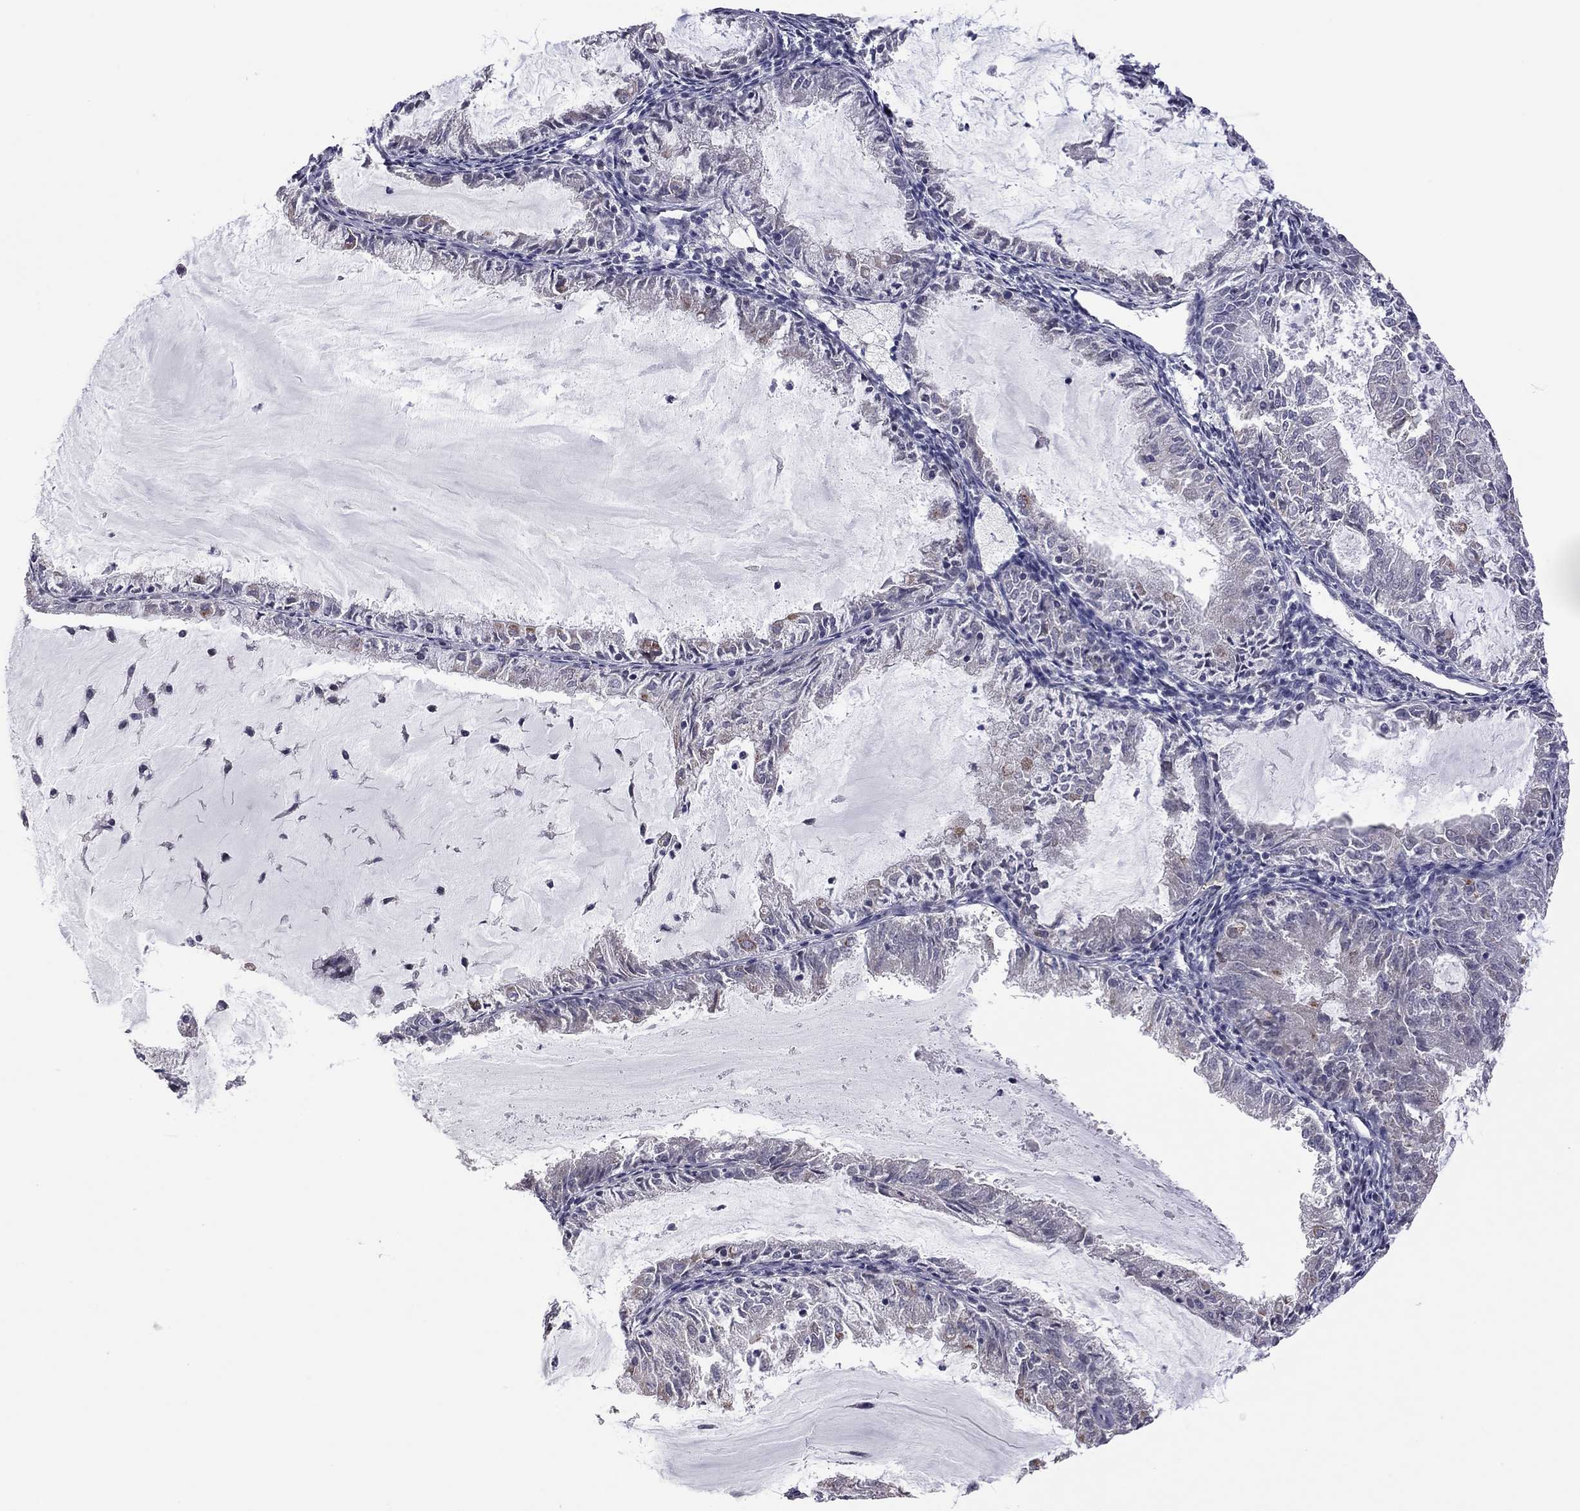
{"staining": {"intensity": "moderate", "quantity": "<25%", "location": "cytoplasmic/membranous"}, "tissue": "endometrial cancer", "cell_type": "Tumor cells", "image_type": "cancer", "snomed": [{"axis": "morphology", "description": "Adenocarcinoma, NOS"}, {"axis": "topography", "description": "Endometrium"}], "caption": "Approximately <25% of tumor cells in adenocarcinoma (endometrial) demonstrate moderate cytoplasmic/membranous protein positivity as visualized by brown immunohistochemical staining.", "gene": "MC3R", "patient": {"sex": "female", "age": 57}}